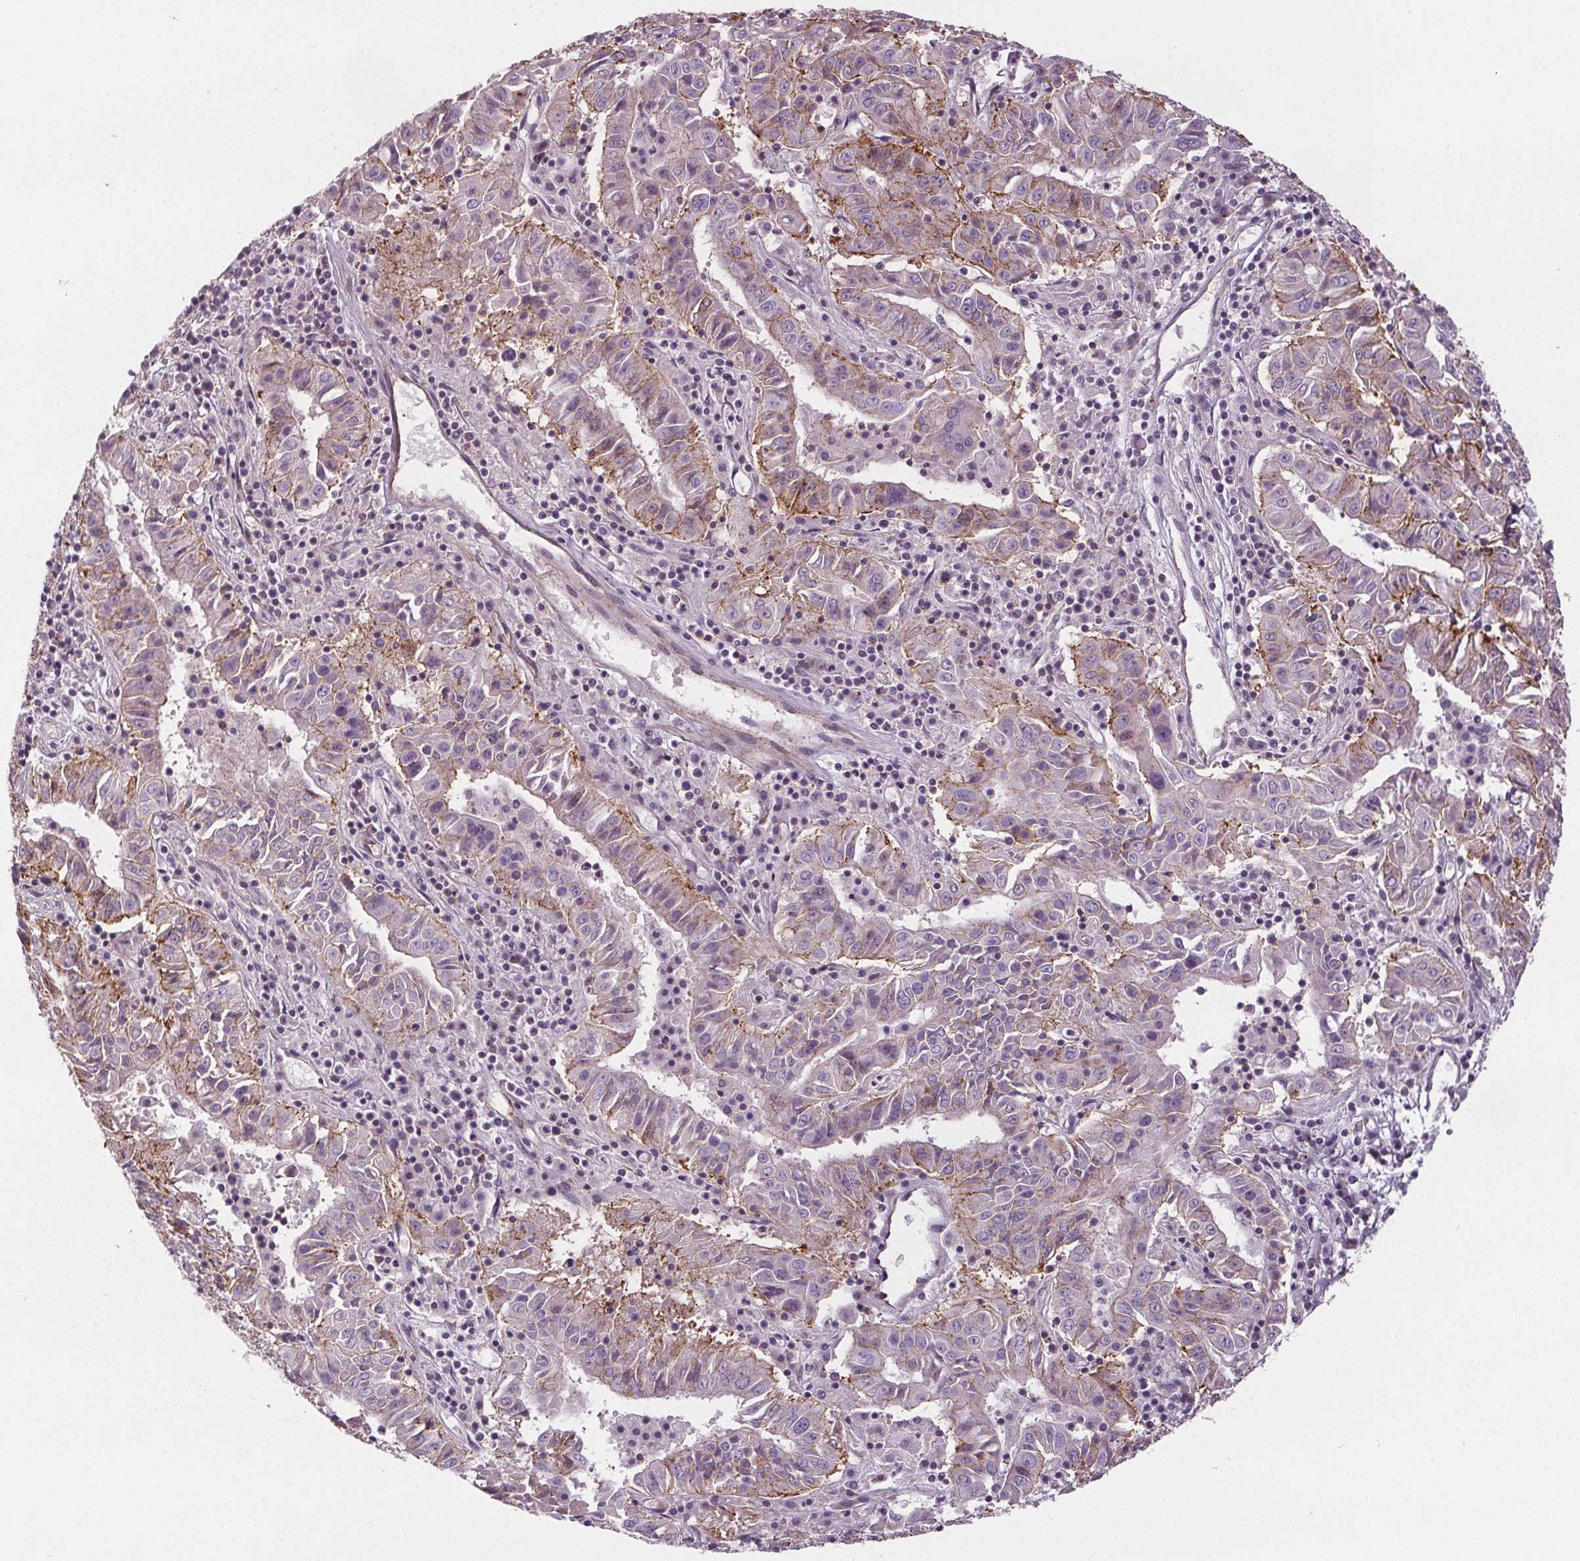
{"staining": {"intensity": "moderate", "quantity": "<25%", "location": "cytoplasmic/membranous"}, "tissue": "pancreatic cancer", "cell_type": "Tumor cells", "image_type": "cancer", "snomed": [{"axis": "morphology", "description": "Adenocarcinoma, NOS"}, {"axis": "topography", "description": "Pancreas"}], "caption": "Protein expression analysis of human pancreatic adenocarcinoma reveals moderate cytoplasmic/membranous expression in about <25% of tumor cells.", "gene": "ATP1A1", "patient": {"sex": "male", "age": 63}}